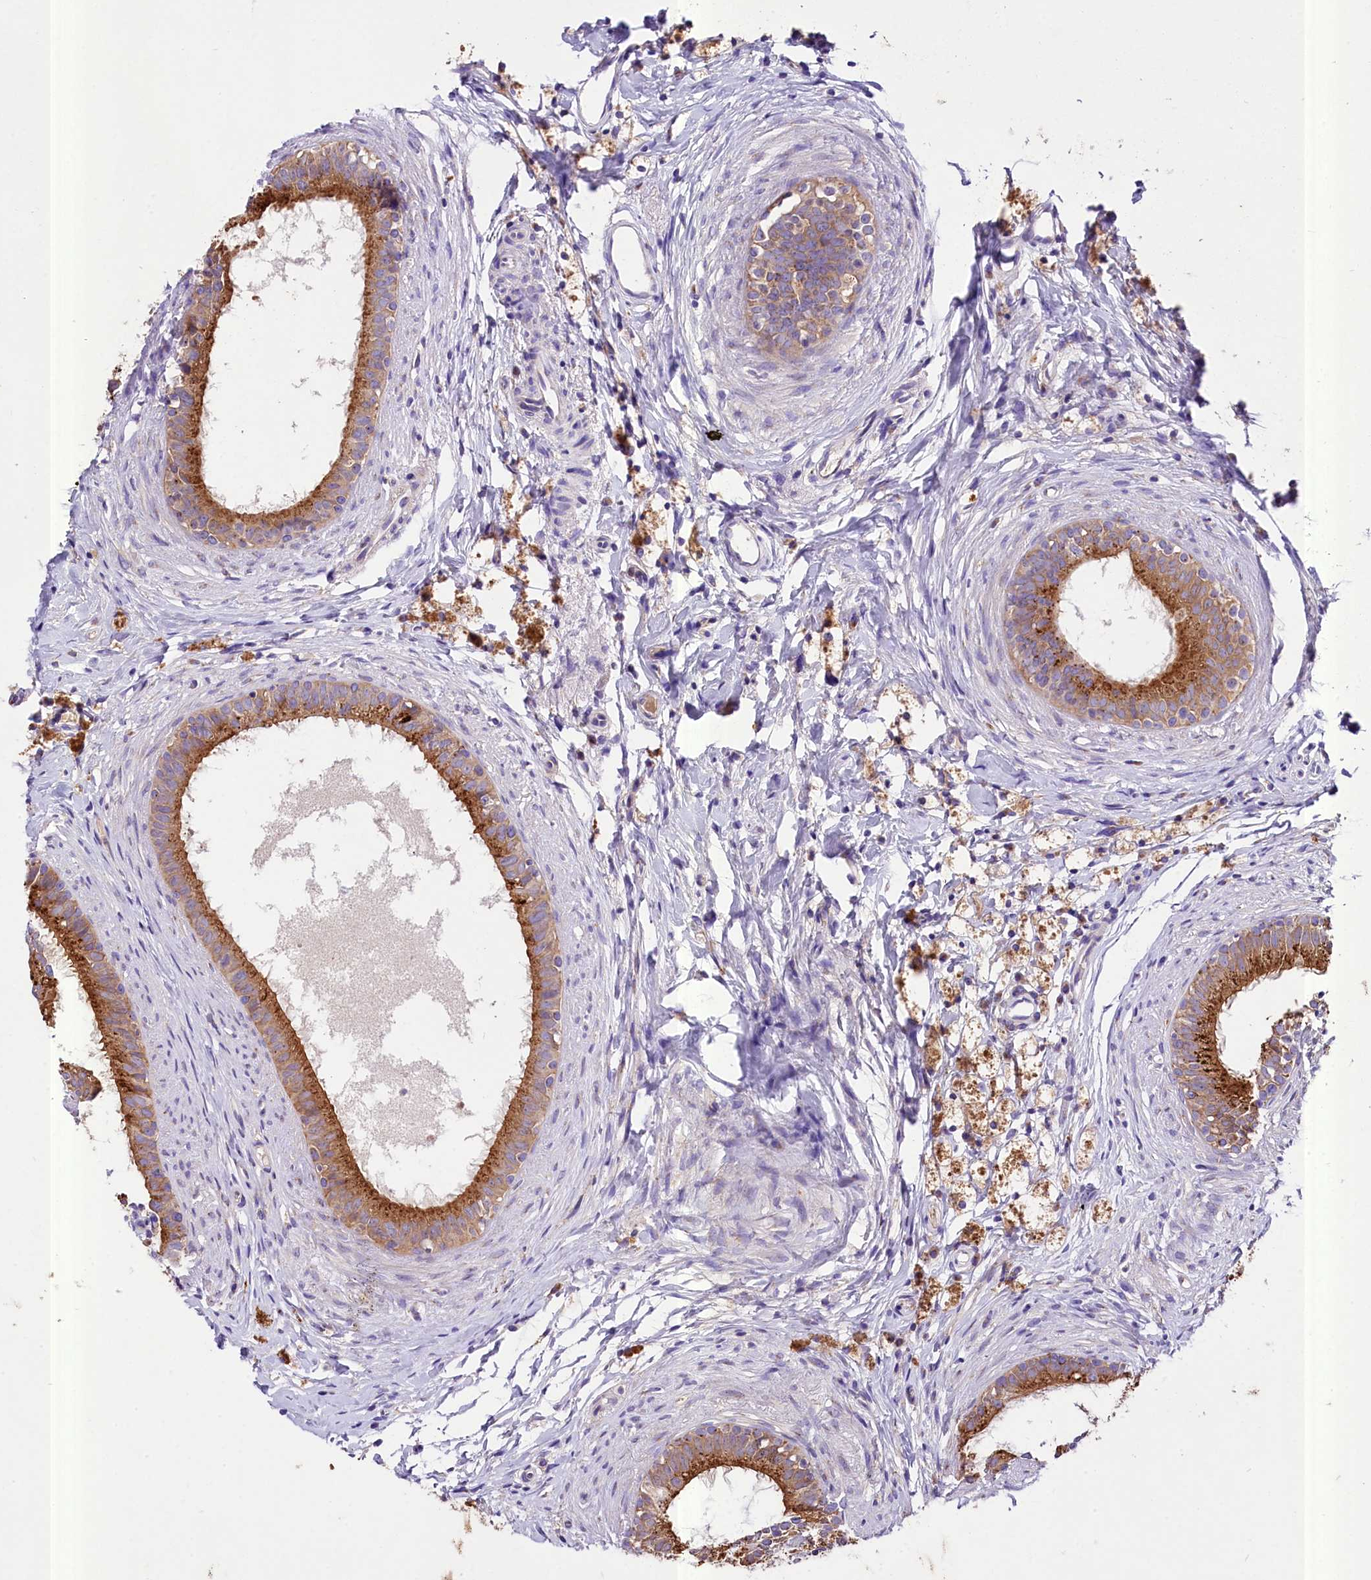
{"staining": {"intensity": "moderate", "quantity": ">75%", "location": "cytoplasmic/membranous"}, "tissue": "epididymis", "cell_type": "Glandular cells", "image_type": "normal", "snomed": [{"axis": "morphology", "description": "Normal tissue, NOS"}, {"axis": "topography", "description": "Epididymis"}], "caption": "This is a photomicrograph of immunohistochemistry staining of unremarkable epididymis, which shows moderate positivity in the cytoplasmic/membranous of glandular cells.", "gene": "PEMT", "patient": {"sex": "male", "age": 80}}